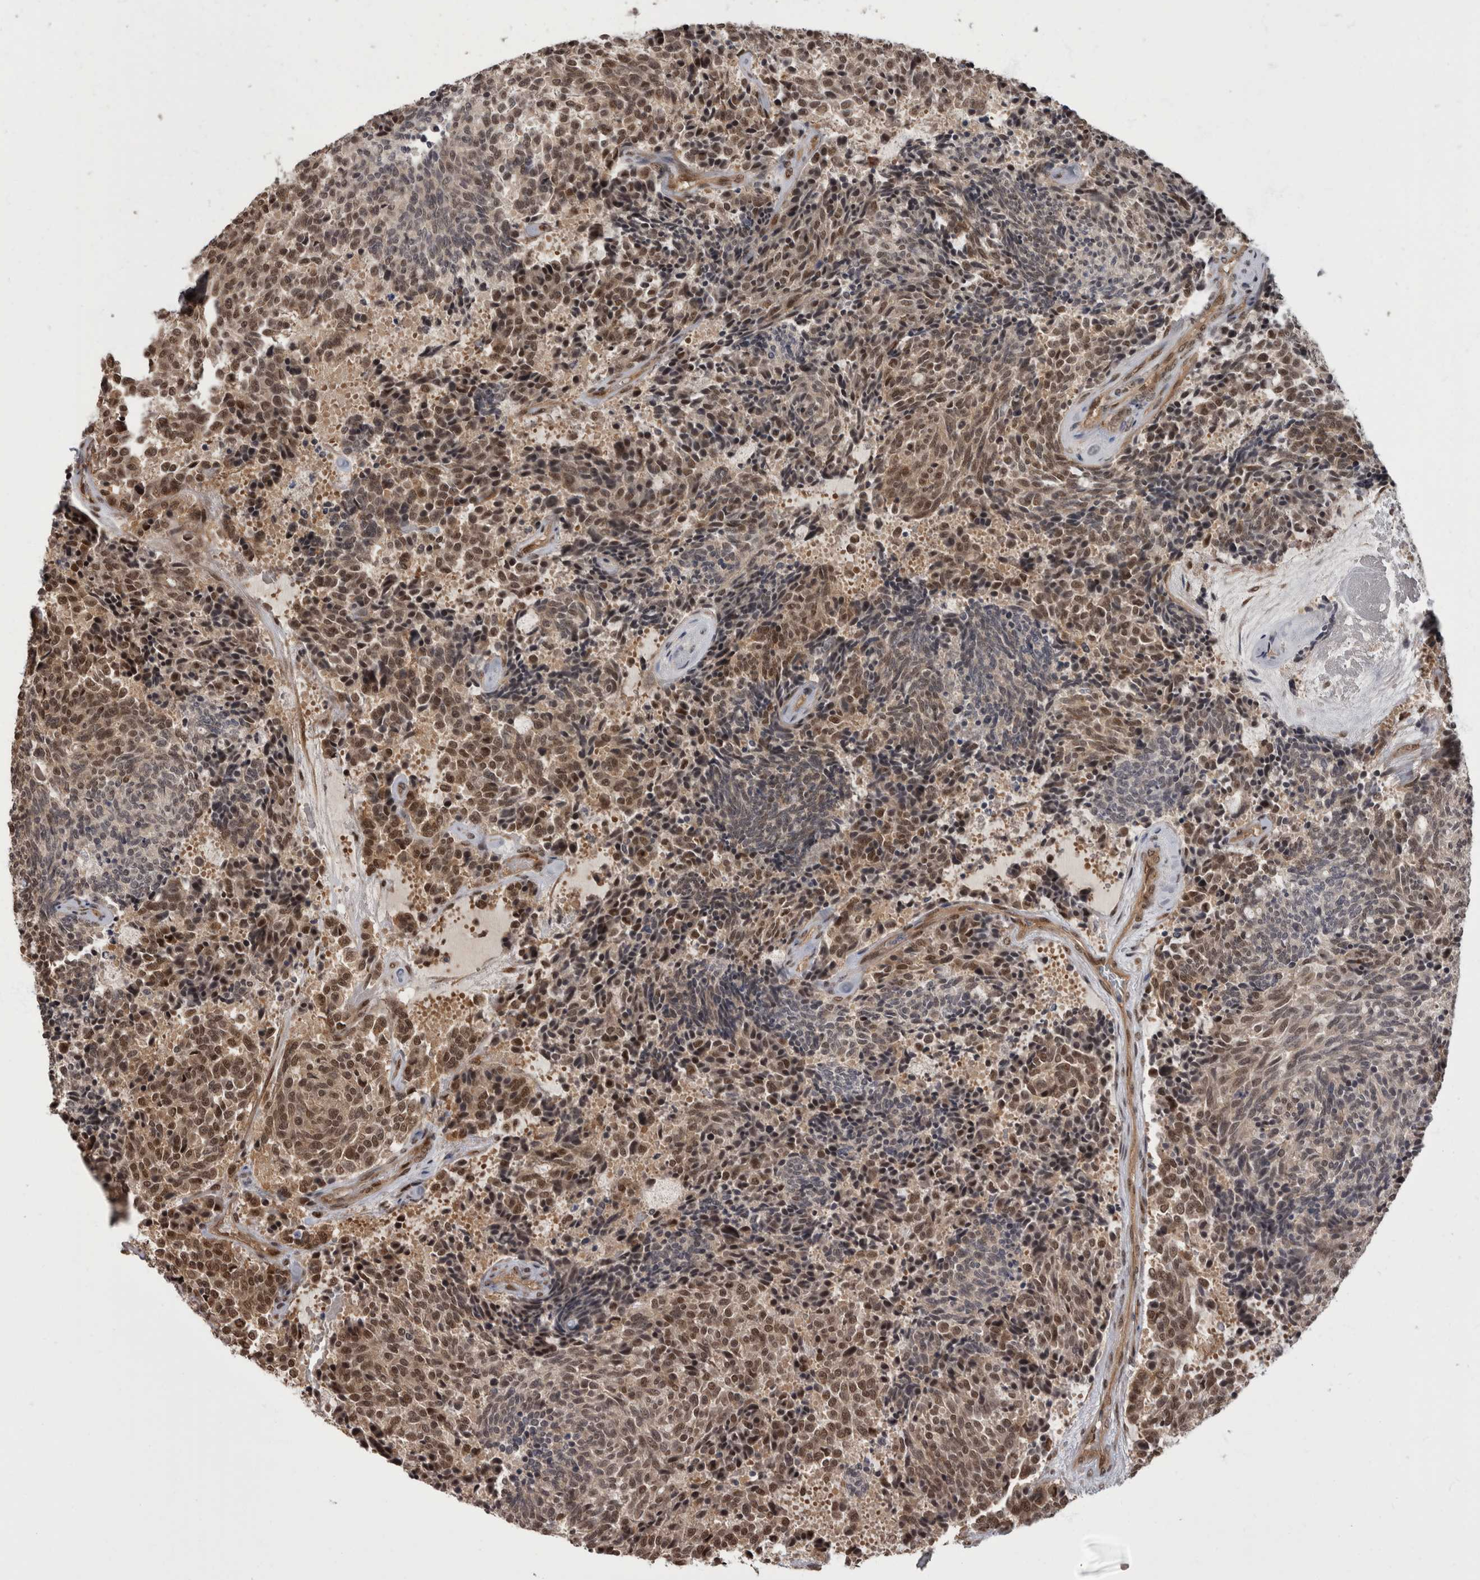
{"staining": {"intensity": "moderate", "quantity": ">75%", "location": "nuclear"}, "tissue": "carcinoid", "cell_type": "Tumor cells", "image_type": "cancer", "snomed": [{"axis": "morphology", "description": "Carcinoid, malignant, NOS"}, {"axis": "topography", "description": "Pancreas"}], "caption": "Immunohistochemistry (IHC) (DAB (3,3'-diaminobenzidine)) staining of human malignant carcinoid shows moderate nuclear protein expression in approximately >75% of tumor cells.", "gene": "AKT3", "patient": {"sex": "female", "age": 54}}